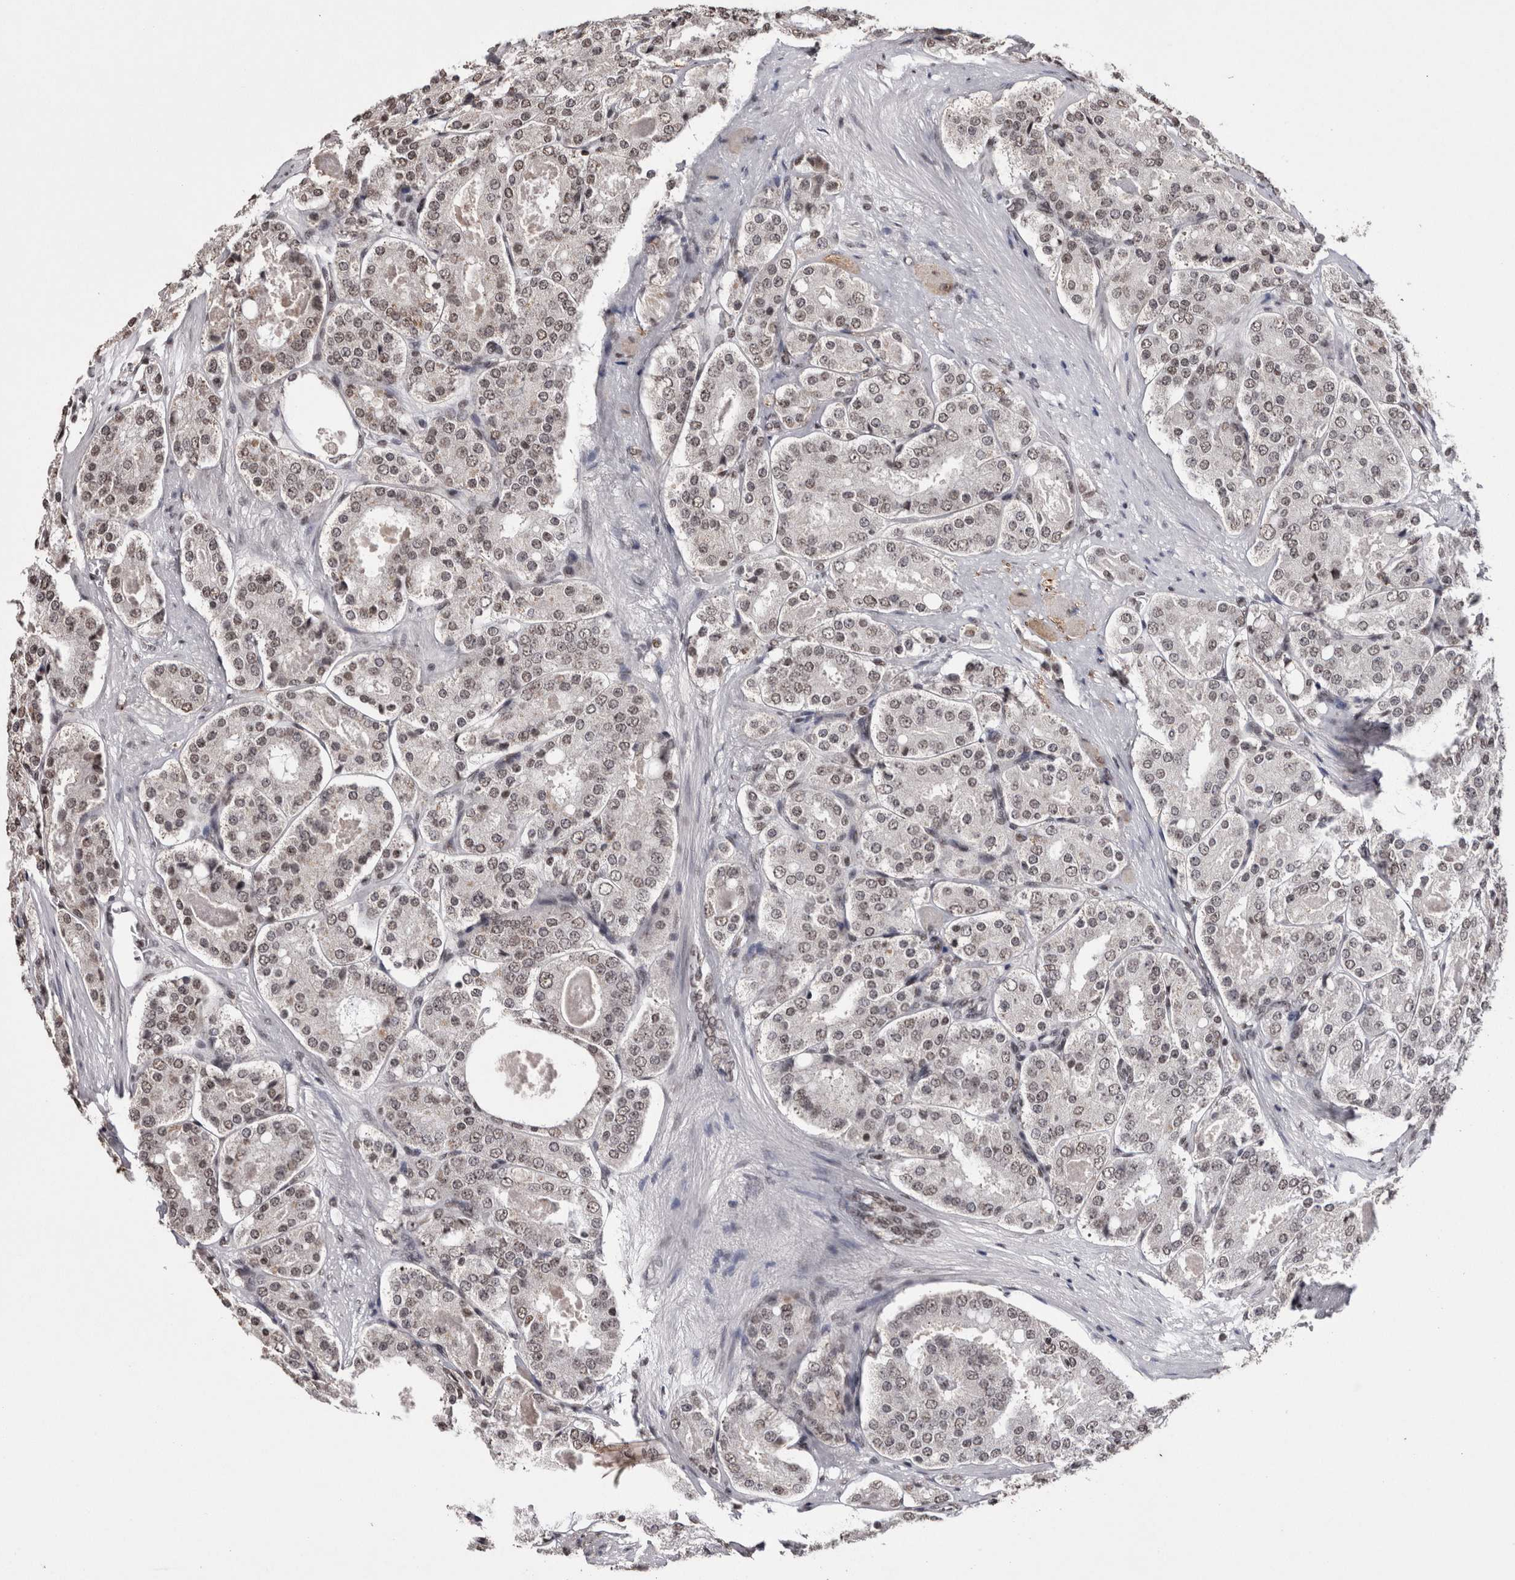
{"staining": {"intensity": "weak", "quantity": "25%-75%", "location": "nuclear"}, "tissue": "prostate cancer", "cell_type": "Tumor cells", "image_type": "cancer", "snomed": [{"axis": "morphology", "description": "Adenocarcinoma, High grade"}, {"axis": "topography", "description": "Prostate"}], "caption": "This histopathology image displays high-grade adenocarcinoma (prostate) stained with immunohistochemistry (IHC) to label a protein in brown. The nuclear of tumor cells show weak positivity for the protein. Nuclei are counter-stained blue.", "gene": "SMC1A", "patient": {"sex": "male", "age": 65}}